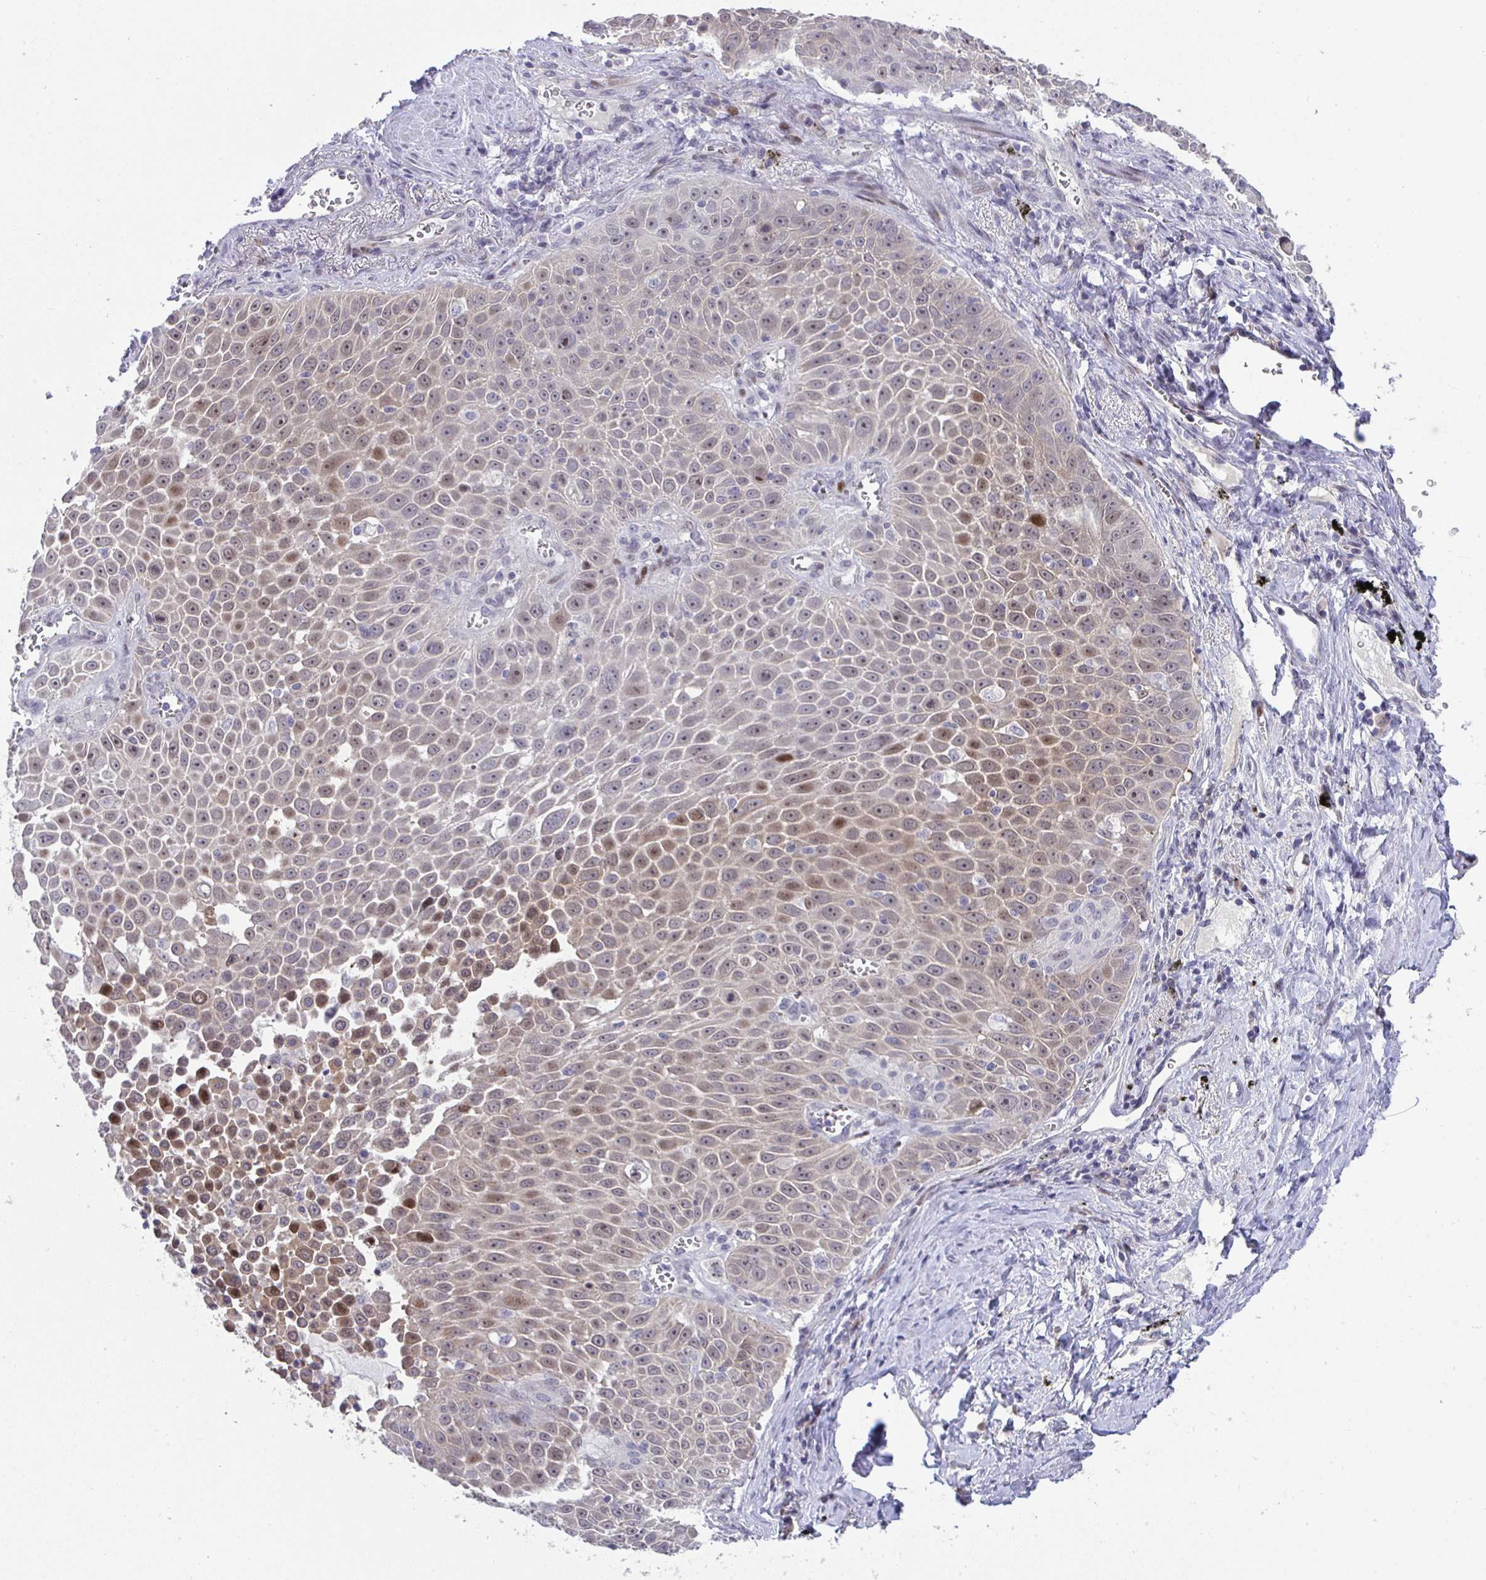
{"staining": {"intensity": "moderate", "quantity": "25%-75%", "location": "nuclear"}, "tissue": "lung cancer", "cell_type": "Tumor cells", "image_type": "cancer", "snomed": [{"axis": "morphology", "description": "Squamous cell carcinoma, NOS"}, {"axis": "morphology", "description": "Squamous cell carcinoma, metastatic, NOS"}, {"axis": "topography", "description": "Lymph node"}, {"axis": "topography", "description": "Lung"}], "caption": "Moderate nuclear positivity for a protein is appreciated in about 25%-75% of tumor cells of lung cancer (metastatic squamous cell carcinoma) using IHC.", "gene": "GALNT16", "patient": {"sex": "female", "age": 62}}